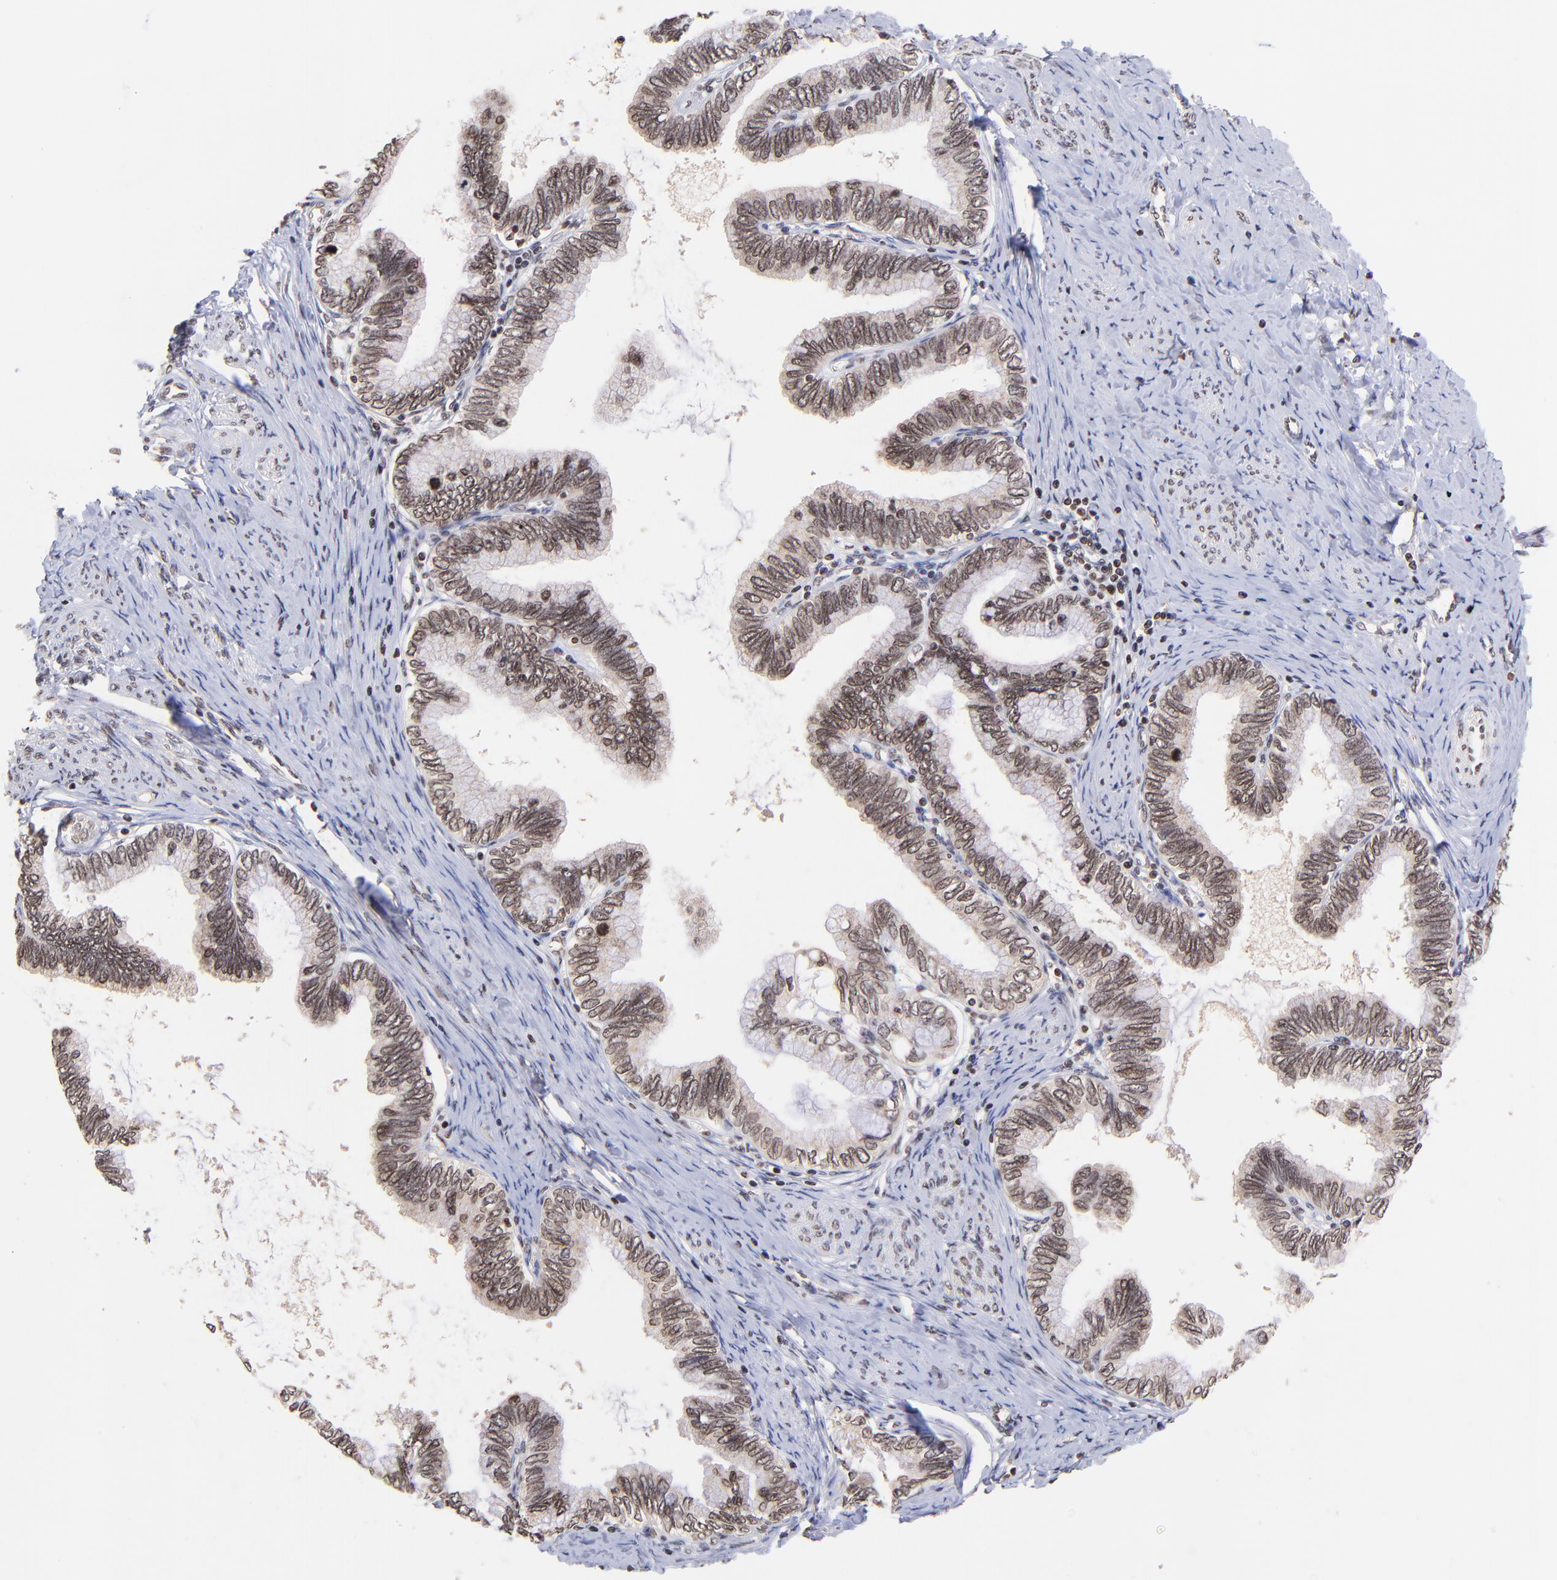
{"staining": {"intensity": "moderate", "quantity": ">75%", "location": "nuclear"}, "tissue": "cervical cancer", "cell_type": "Tumor cells", "image_type": "cancer", "snomed": [{"axis": "morphology", "description": "Adenocarcinoma, NOS"}, {"axis": "topography", "description": "Cervix"}], "caption": "Immunohistochemical staining of human cervical adenocarcinoma reveals medium levels of moderate nuclear staining in approximately >75% of tumor cells.", "gene": "WDR25", "patient": {"sex": "female", "age": 49}}